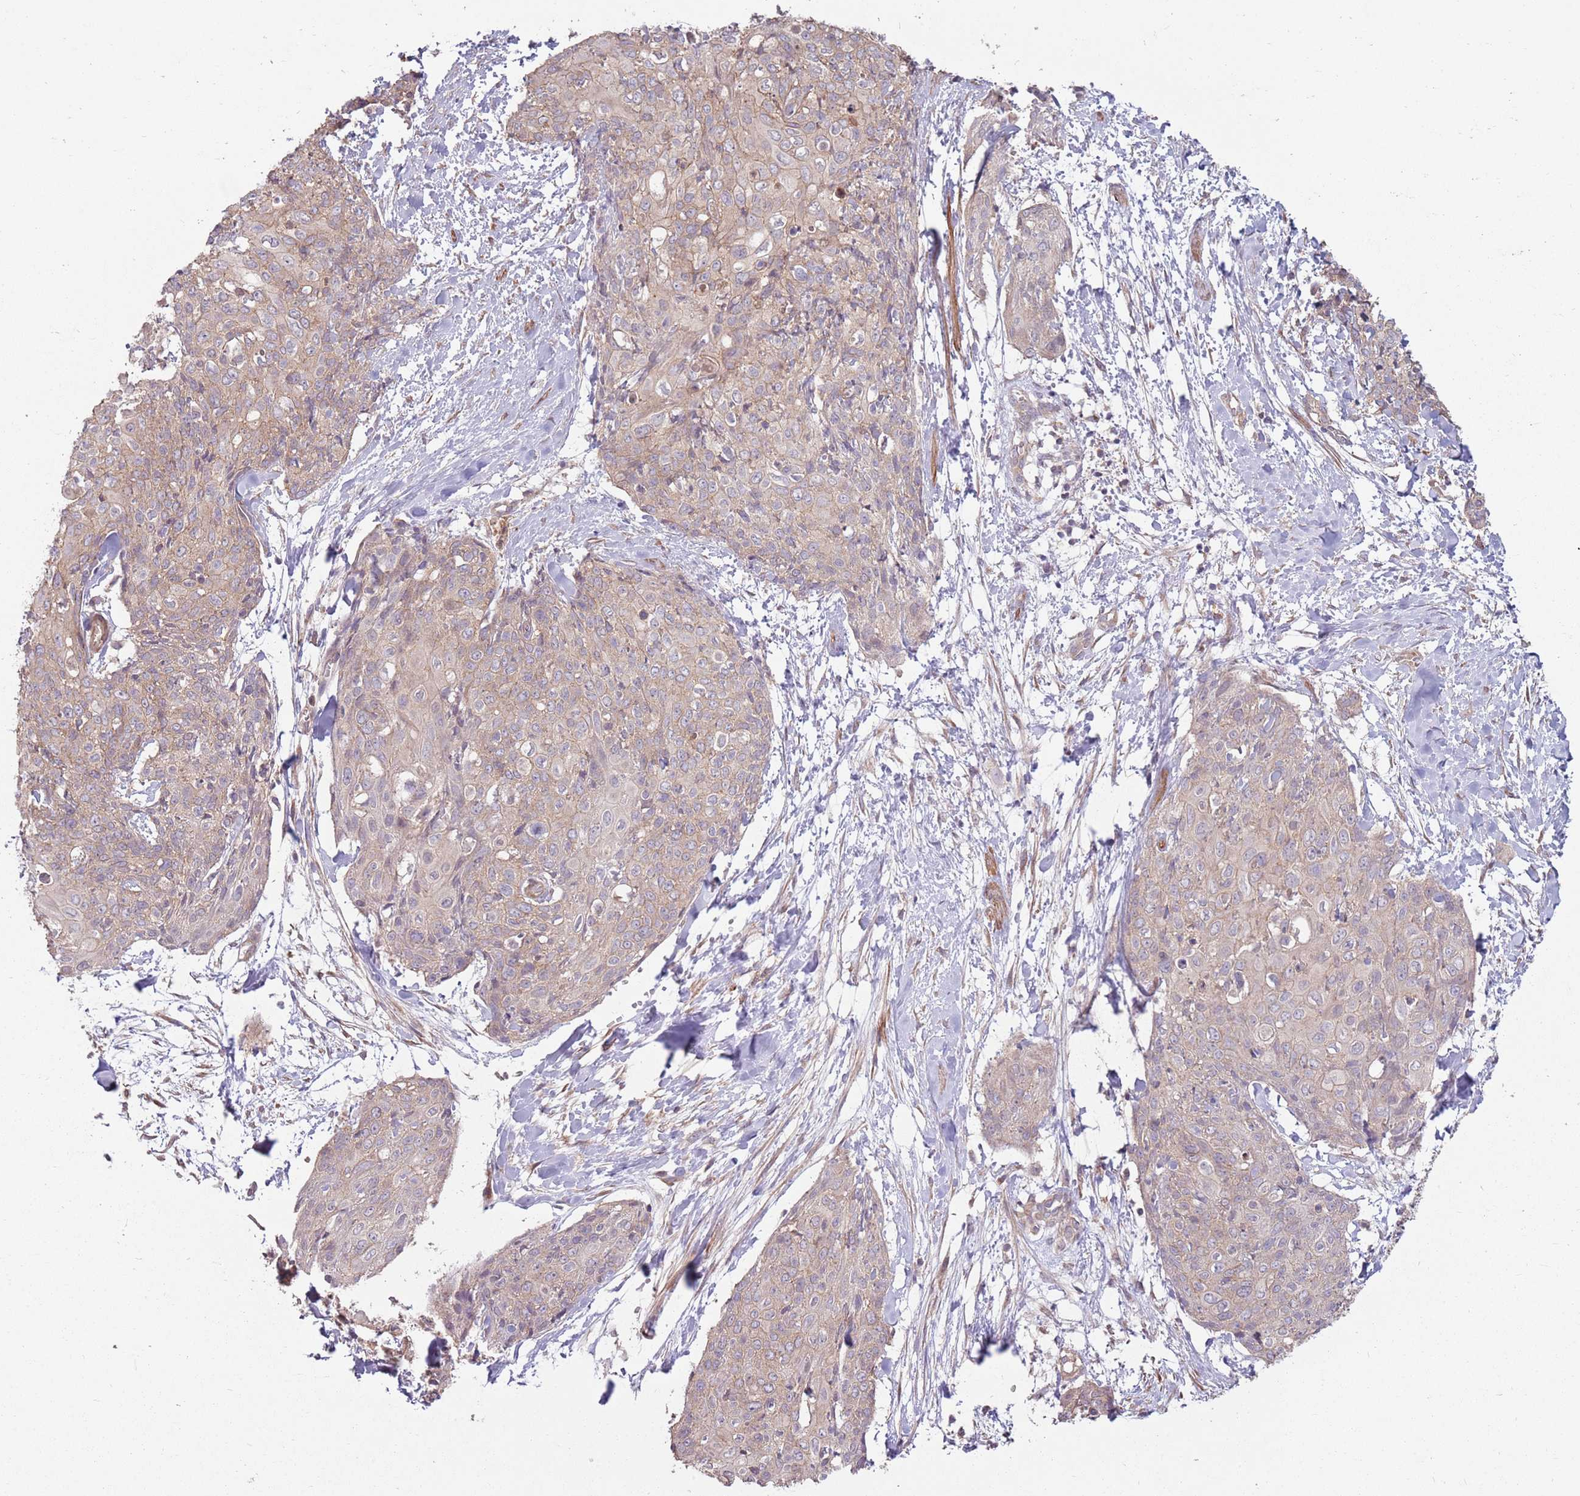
{"staining": {"intensity": "weak", "quantity": "25%-75%", "location": "cytoplasmic/membranous"}, "tissue": "skin cancer", "cell_type": "Tumor cells", "image_type": "cancer", "snomed": [{"axis": "morphology", "description": "Squamous cell carcinoma, NOS"}, {"axis": "topography", "description": "Skin"}, {"axis": "topography", "description": "Vulva"}], "caption": "Brown immunohistochemical staining in human skin cancer (squamous cell carcinoma) shows weak cytoplasmic/membranous staining in about 25%-75% of tumor cells.", "gene": "SPATA31D1", "patient": {"sex": "female", "age": 85}}